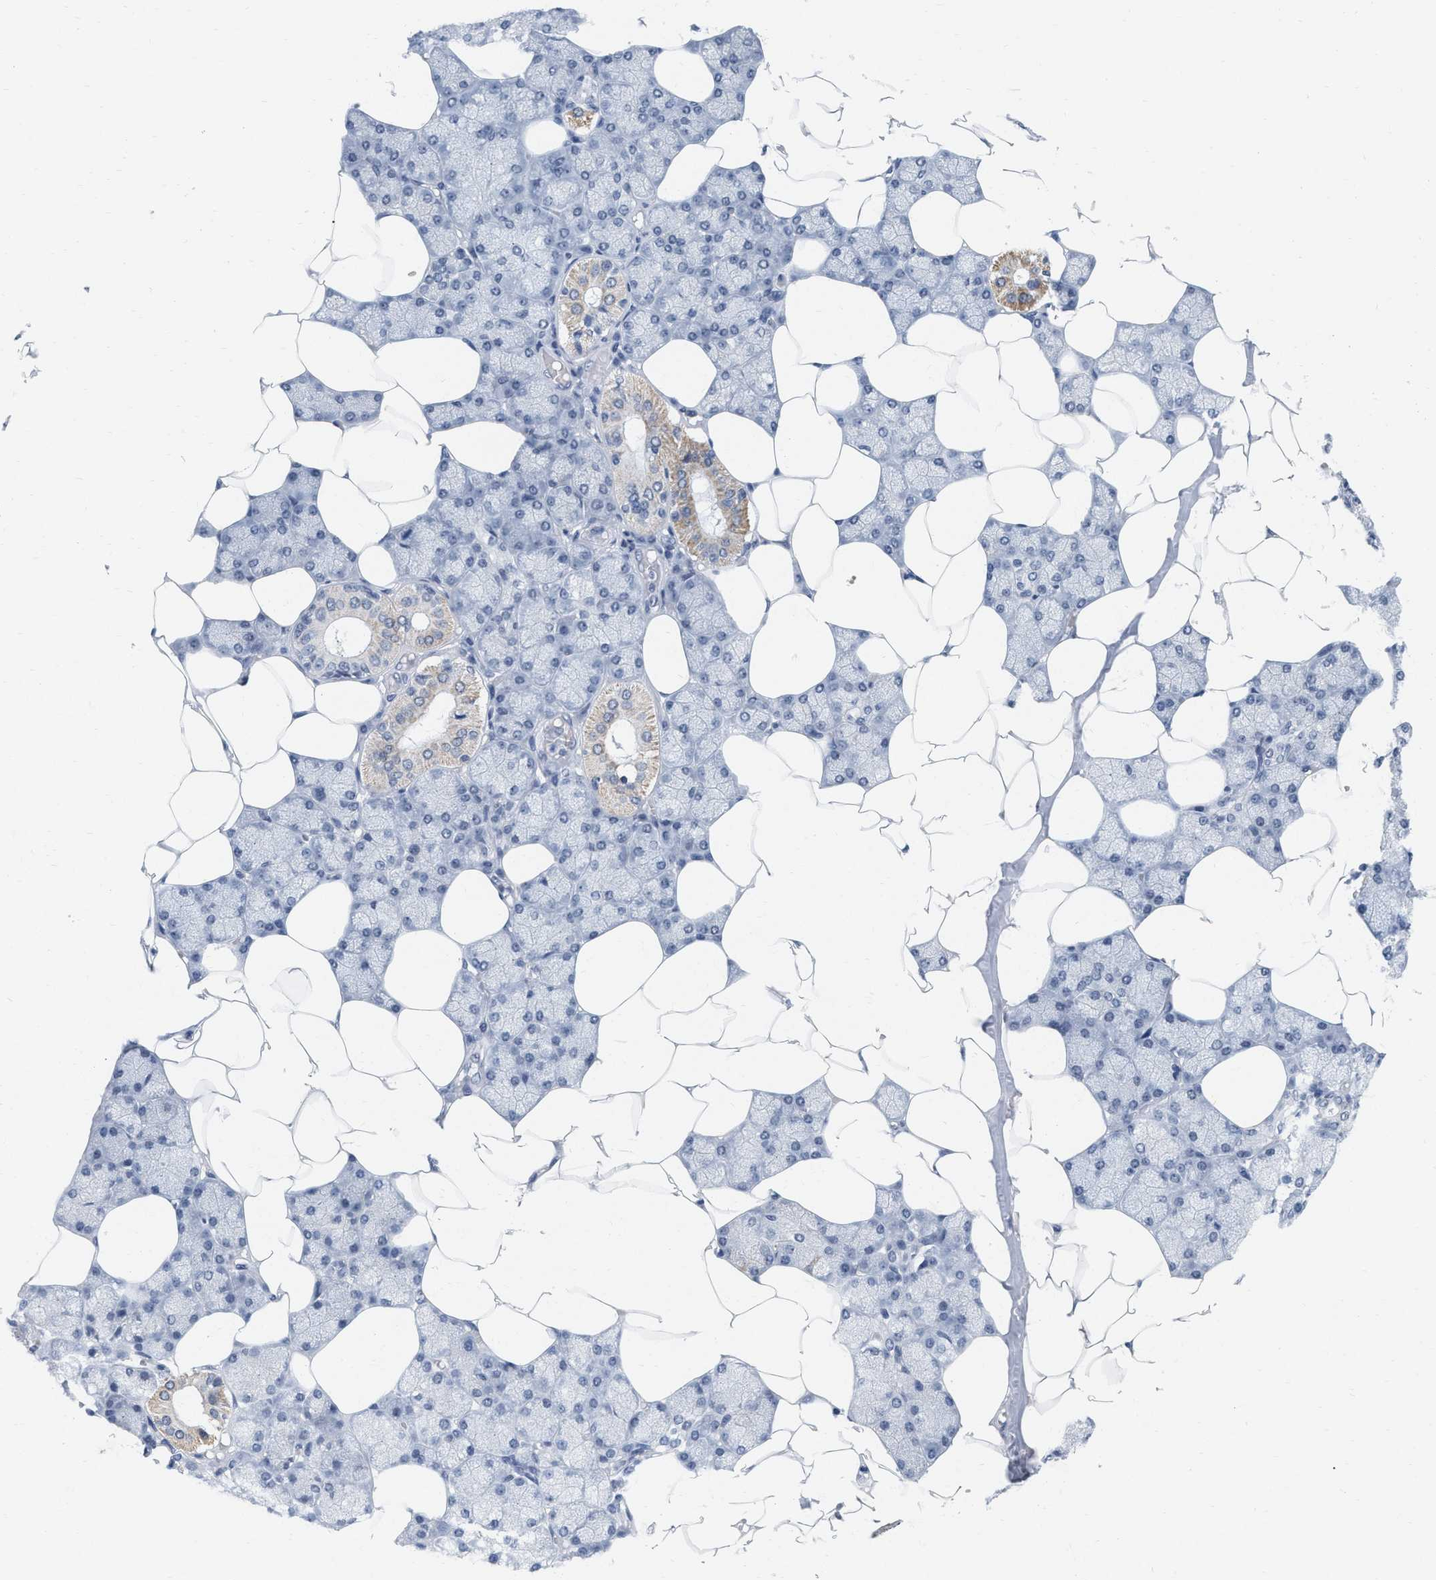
{"staining": {"intensity": "weak", "quantity": "<25%", "location": "cytoplasmic/membranous"}, "tissue": "salivary gland", "cell_type": "Glandular cells", "image_type": "normal", "snomed": [{"axis": "morphology", "description": "Normal tissue, NOS"}, {"axis": "topography", "description": "Salivary gland"}], "caption": "Immunohistochemistry histopathology image of unremarkable human salivary gland stained for a protein (brown), which shows no expression in glandular cells.", "gene": "XIRP1", "patient": {"sex": "male", "age": 62}}